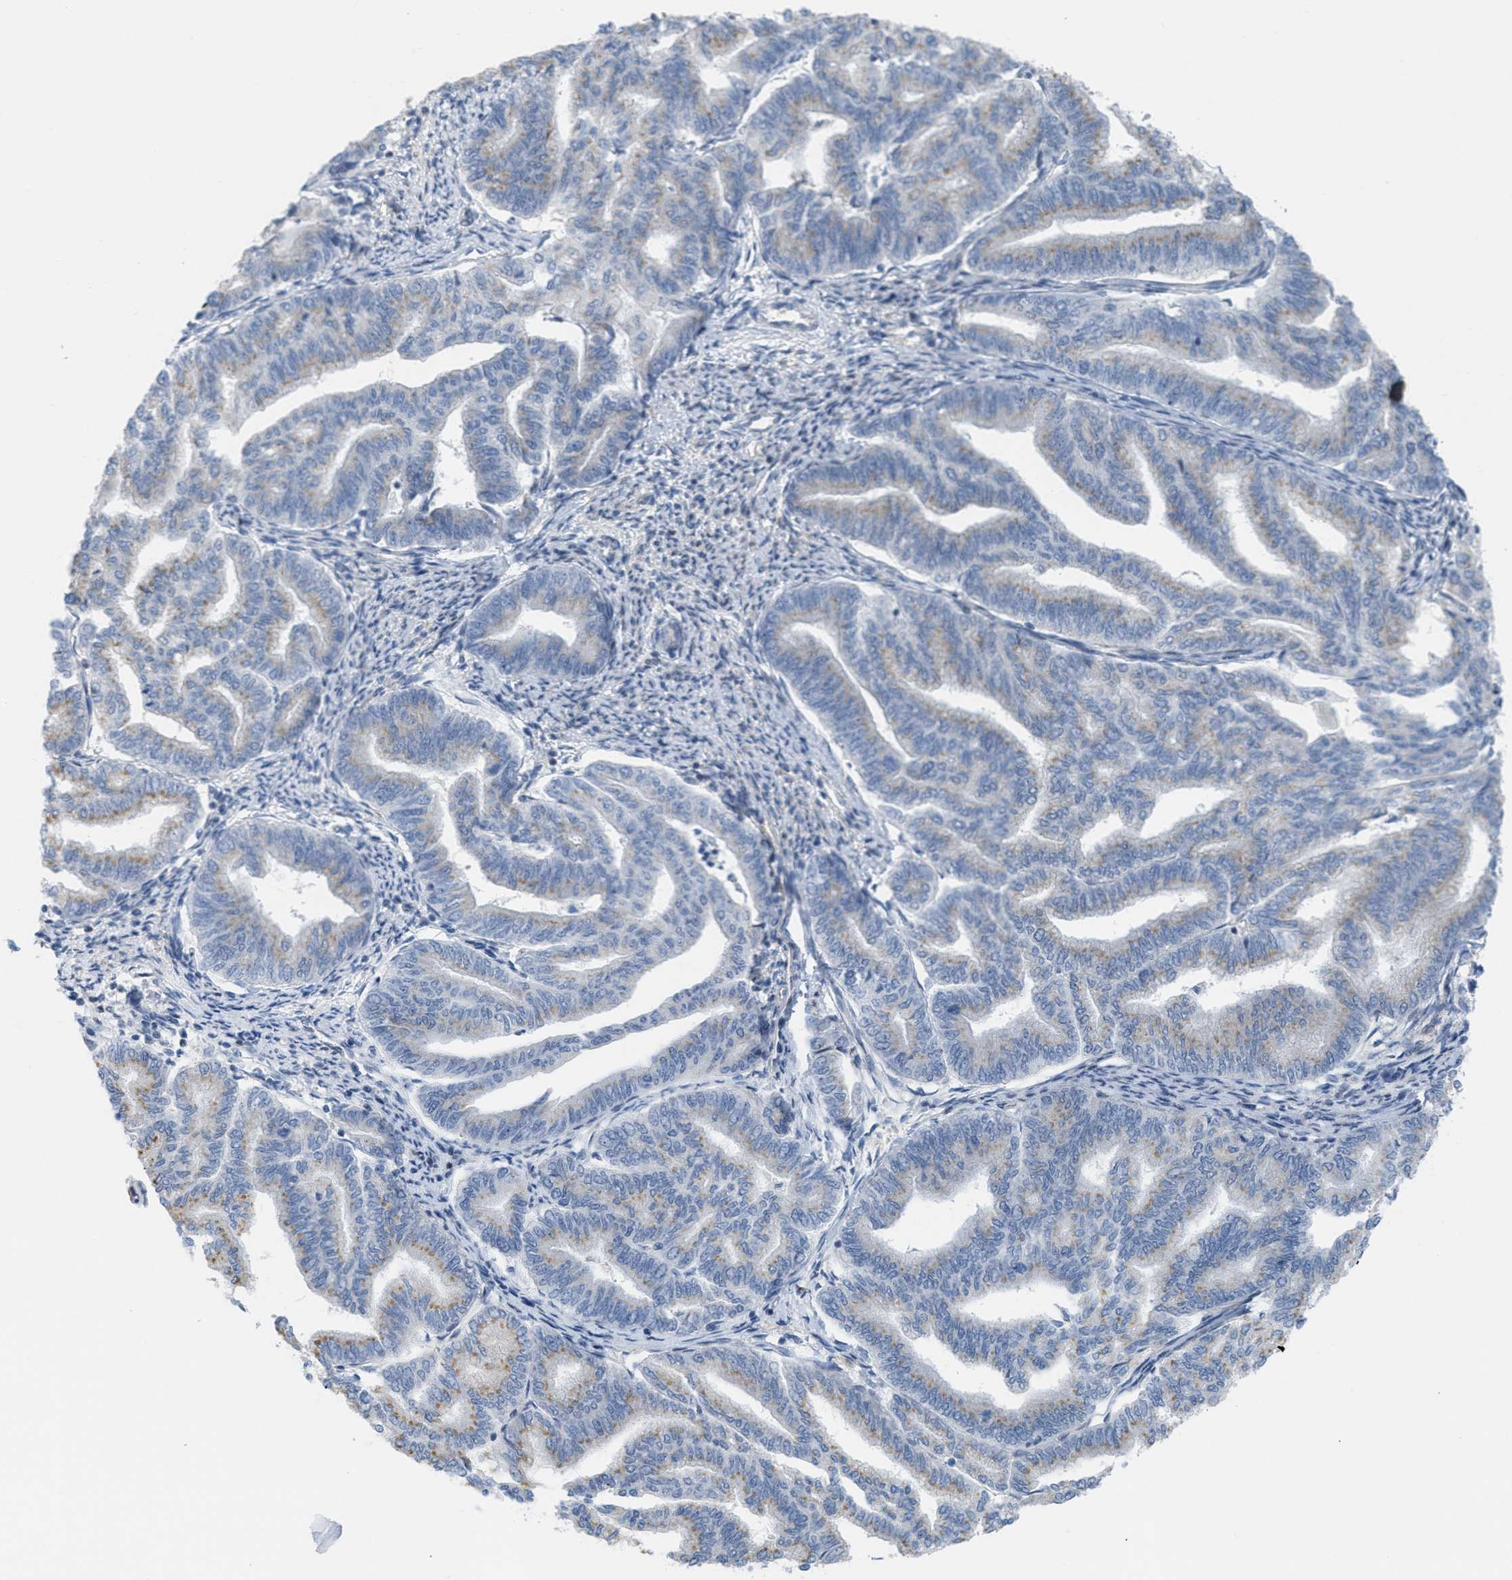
{"staining": {"intensity": "negative", "quantity": "none", "location": "none"}, "tissue": "endometrial cancer", "cell_type": "Tumor cells", "image_type": "cancer", "snomed": [{"axis": "morphology", "description": "Adenocarcinoma, NOS"}, {"axis": "topography", "description": "Endometrium"}], "caption": "Tumor cells are negative for brown protein staining in adenocarcinoma (endometrial).", "gene": "ASGR1", "patient": {"sex": "female", "age": 79}}